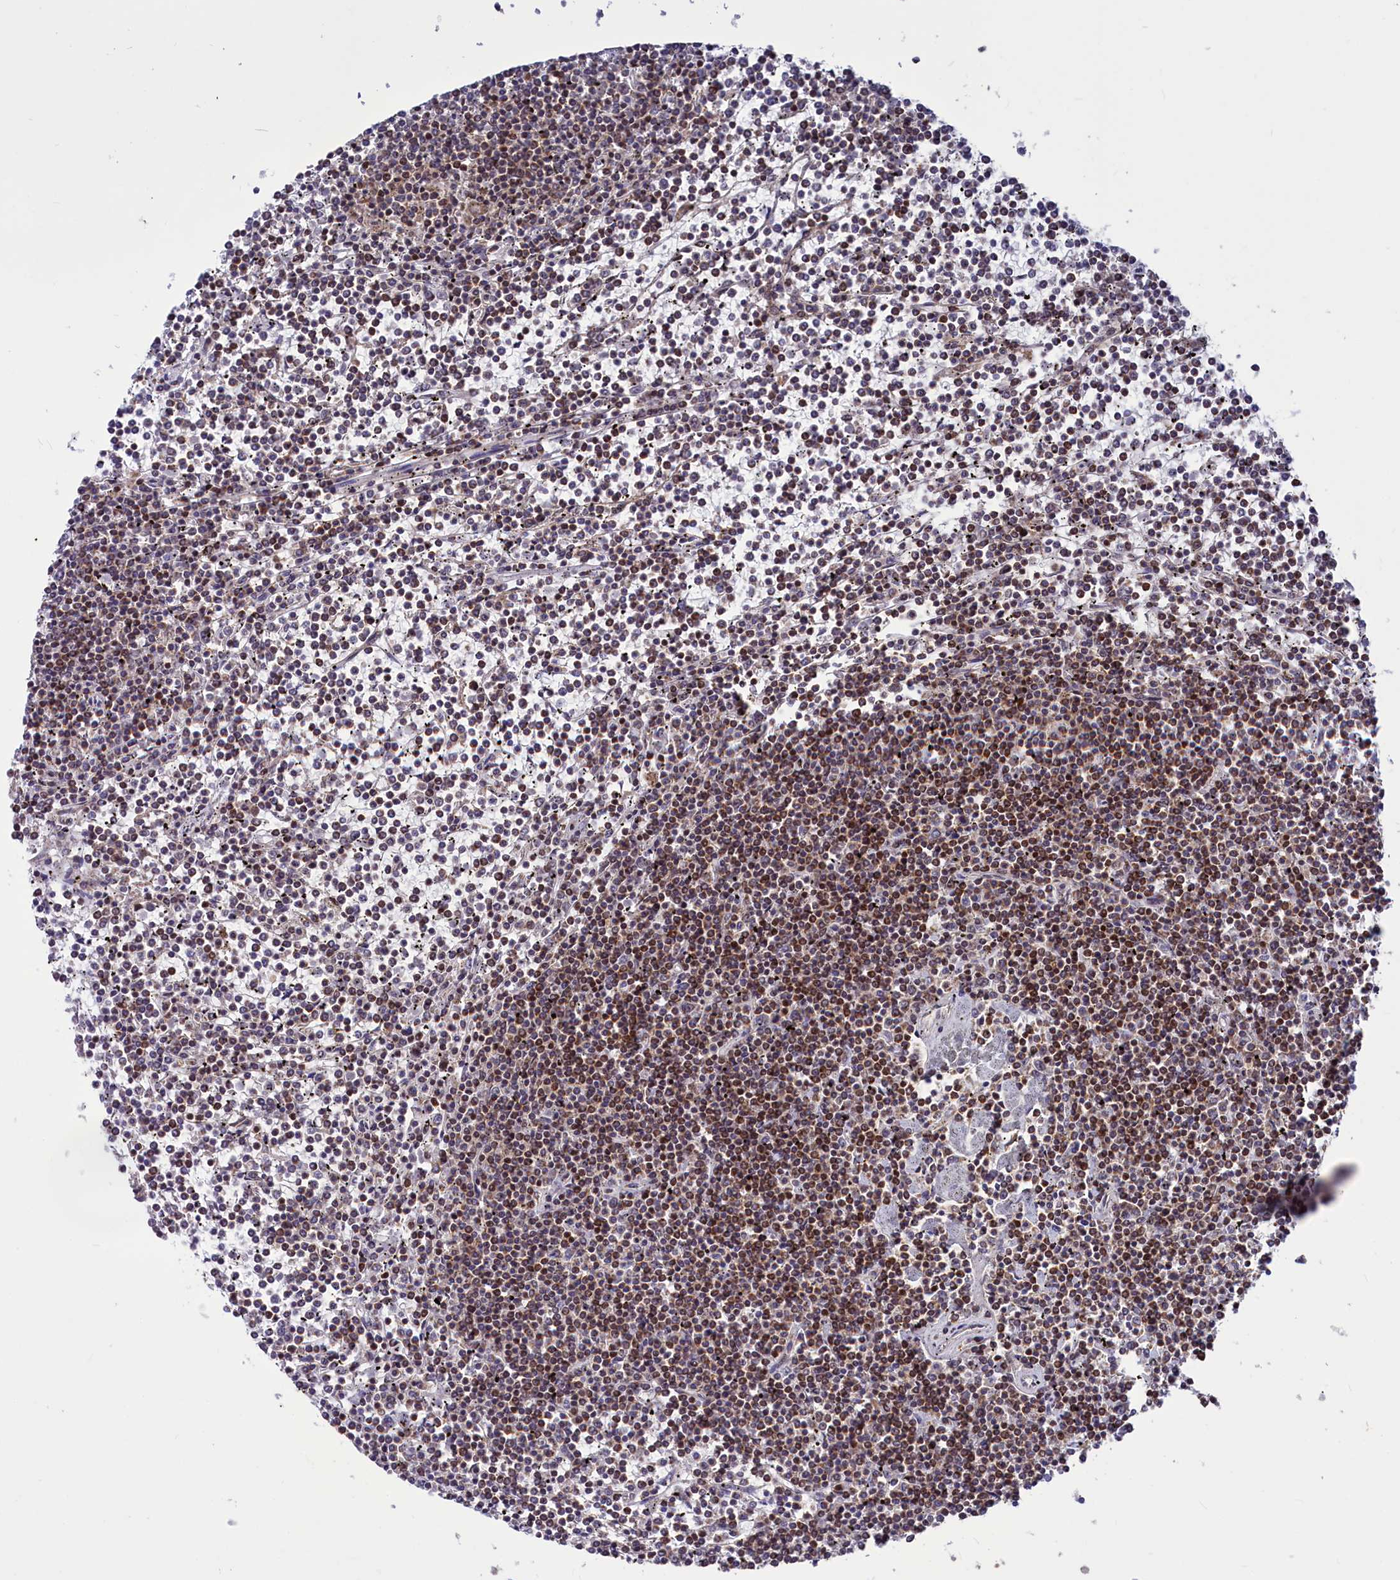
{"staining": {"intensity": "moderate", "quantity": "25%-75%", "location": "cytoplasmic/membranous,nuclear"}, "tissue": "lymphoma", "cell_type": "Tumor cells", "image_type": "cancer", "snomed": [{"axis": "morphology", "description": "Malignant lymphoma, non-Hodgkin's type, Low grade"}, {"axis": "topography", "description": "Spleen"}], "caption": "Immunohistochemistry (DAB) staining of human malignant lymphoma, non-Hodgkin's type (low-grade) displays moderate cytoplasmic/membranous and nuclear protein staining in approximately 25%-75% of tumor cells.", "gene": "PHC3", "patient": {"sex": "female", "age": 19}}